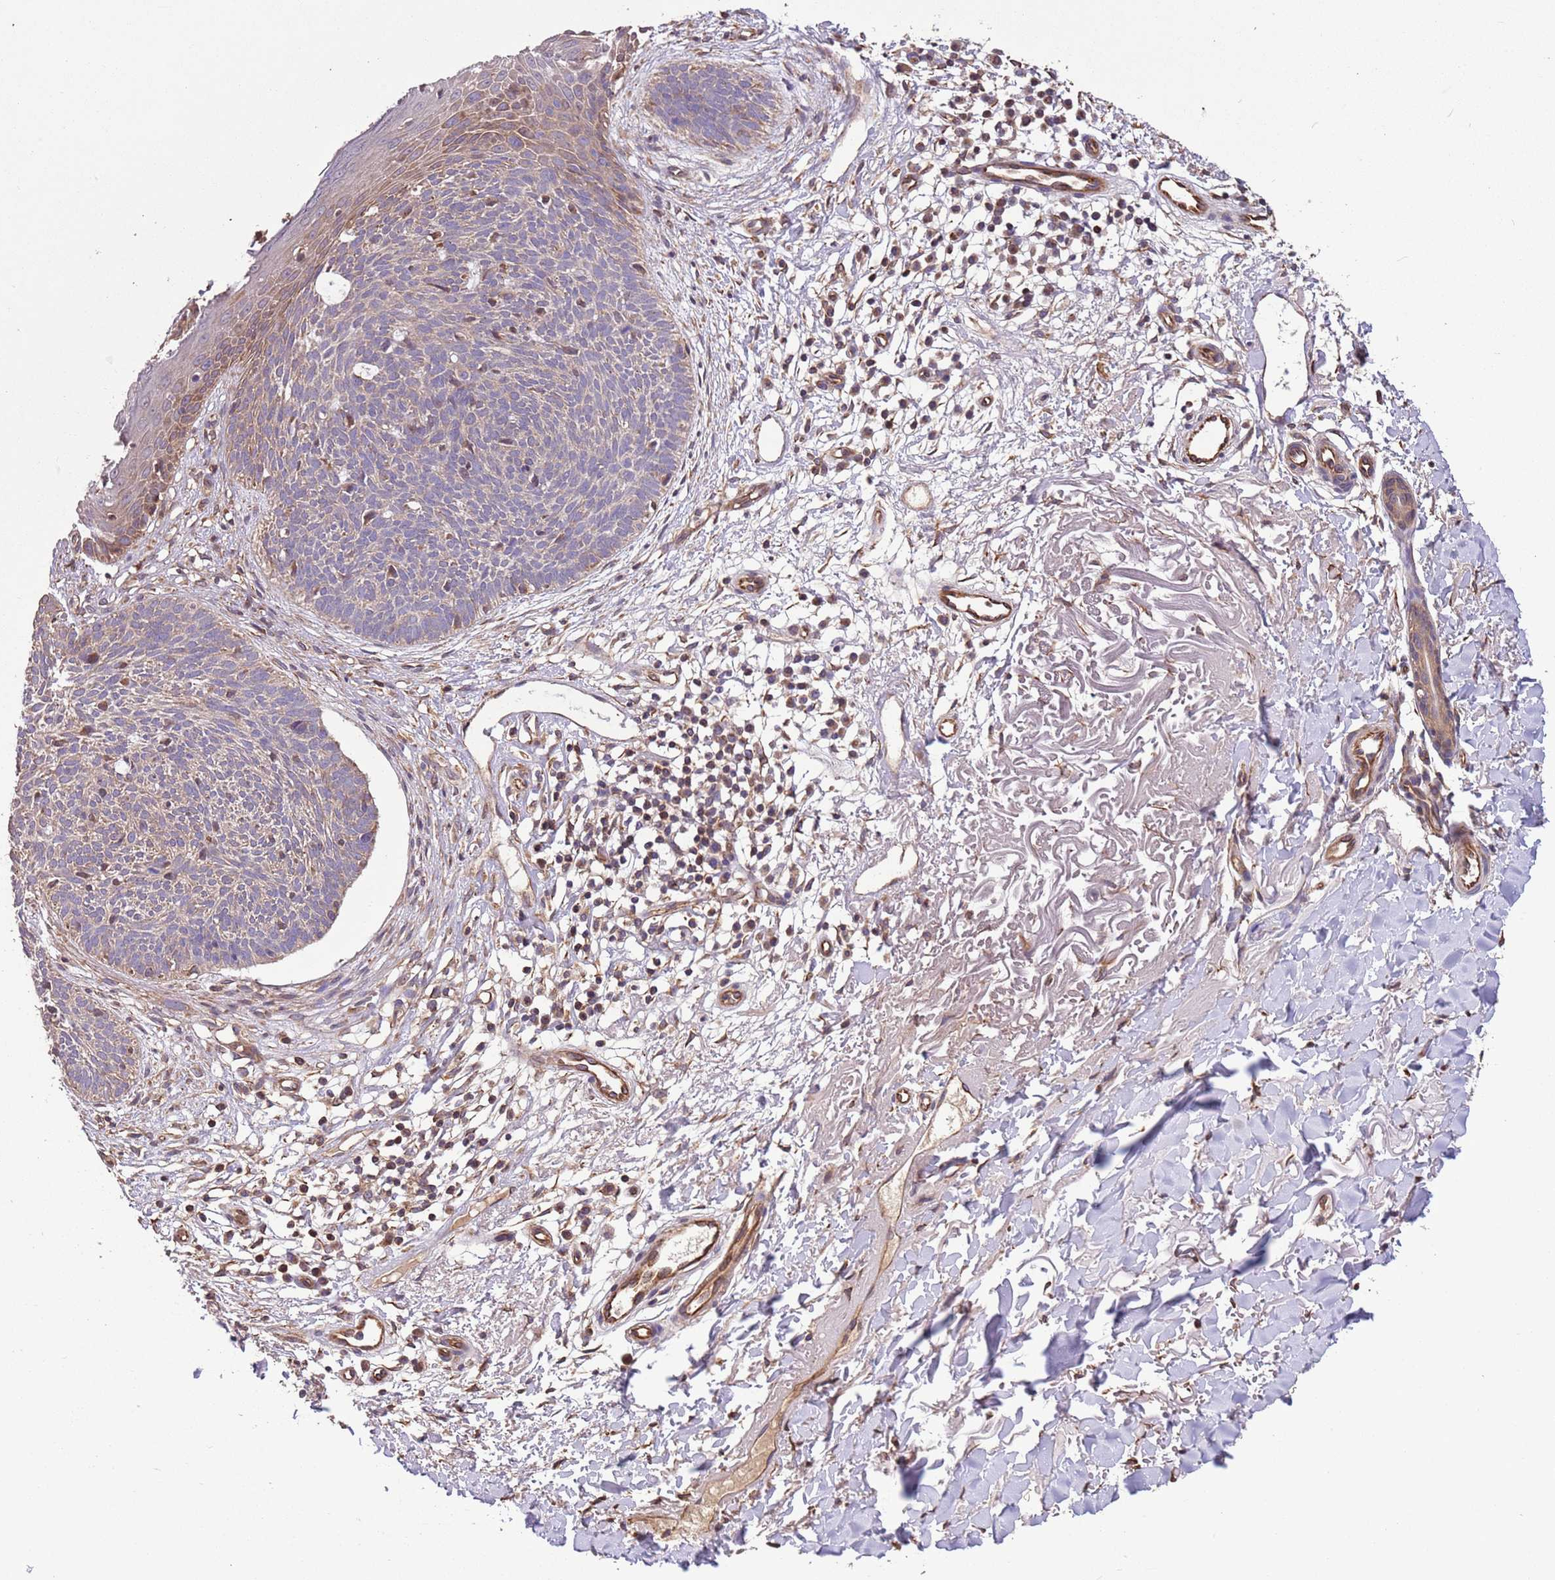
{"staining": {"intensity": "negative", "quantity": "none", "location": "none"}, "tissue": "skin cancer", "cell_type": "Tumor cells", "image_type": "cancer", "snomed": [{"axis": "morphology", "description": "Basal cell carcinoma"}, {"axis": "topography", "description": "Skin"}], "caption": "Basal cell carcinoma (skin) stained for a protein using IHC demonstrates no positivity tumor cells.", "gene": "FAM89B", "patient": {"sex": "male", "age": 84}}